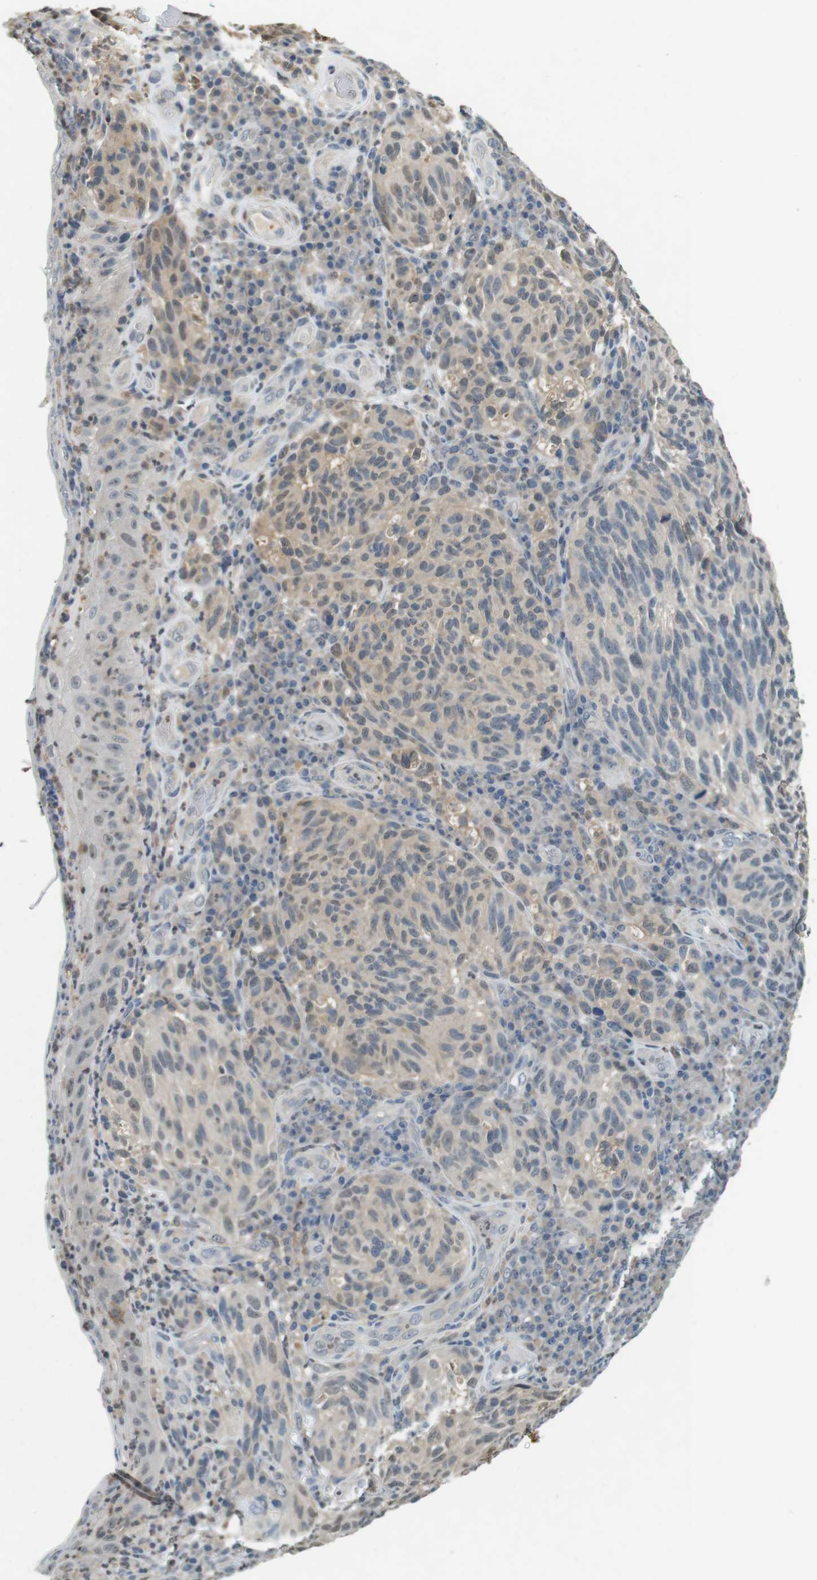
{"staining": {"intensity": "weak", "quantity": "25%-75%", "location": "cytoplasmic/membranous"}, "tissue": "melanoma", "cell_type": "Tumor cells", "image_type": "cancer", "snomed": [{"axis": "morphology", "description": "Malignant melanoma, NOS"}, {"axis": "topography", "description": "Skin"}], "caption": "Malignant melanoma was stained to show a protein in brown. There is low levels of weak cytoplasmic/membranous positivity in about 25%-75% of tumor cells.", "gene": "CDK14", "patient": {"sex": "female", "age": 73}}